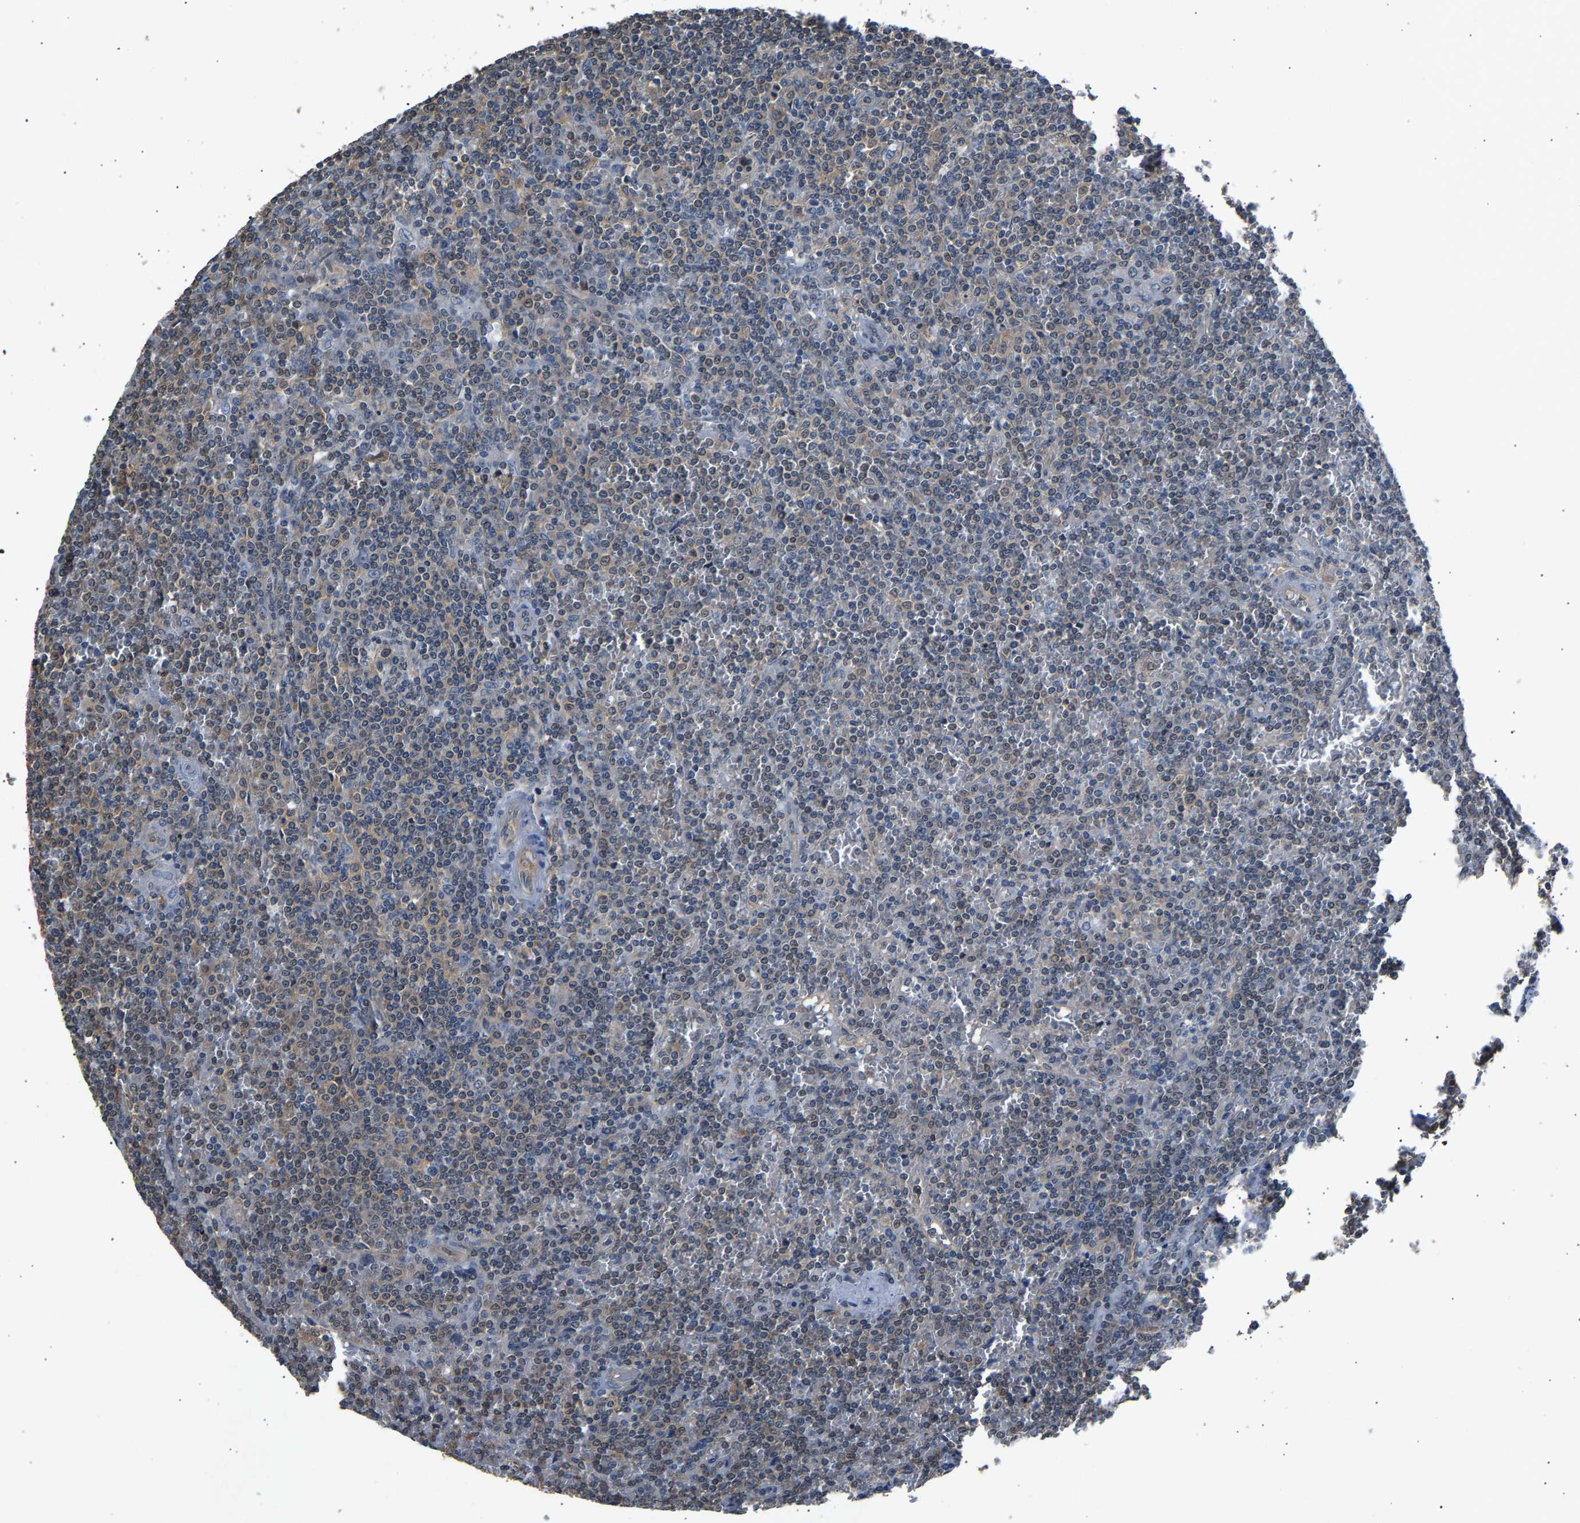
{"staining": {"intensity": "weak", "quantity": "<25%", "location": "cytoplasmic/membranous"}, "tissue": "lymphoma", "cell_type": "Tumor cells", "image_type": "cancer", "snomed": [{"axis": "morphology", "description": "Malignant lymphoma, non-Hodgkin's type, Low grade"}, {"axis": "topography", "description": "Spleen"}], "caption": "Immunohistochemistry photomicrograph of neoplastic tissue: lymphoma stained with DAB (3,3'-diaminobenzidine) exhibits no significant protein staining in tumor cells.", "gene": "ABCC9", "patient": {"sex": "female", "age": 19}}